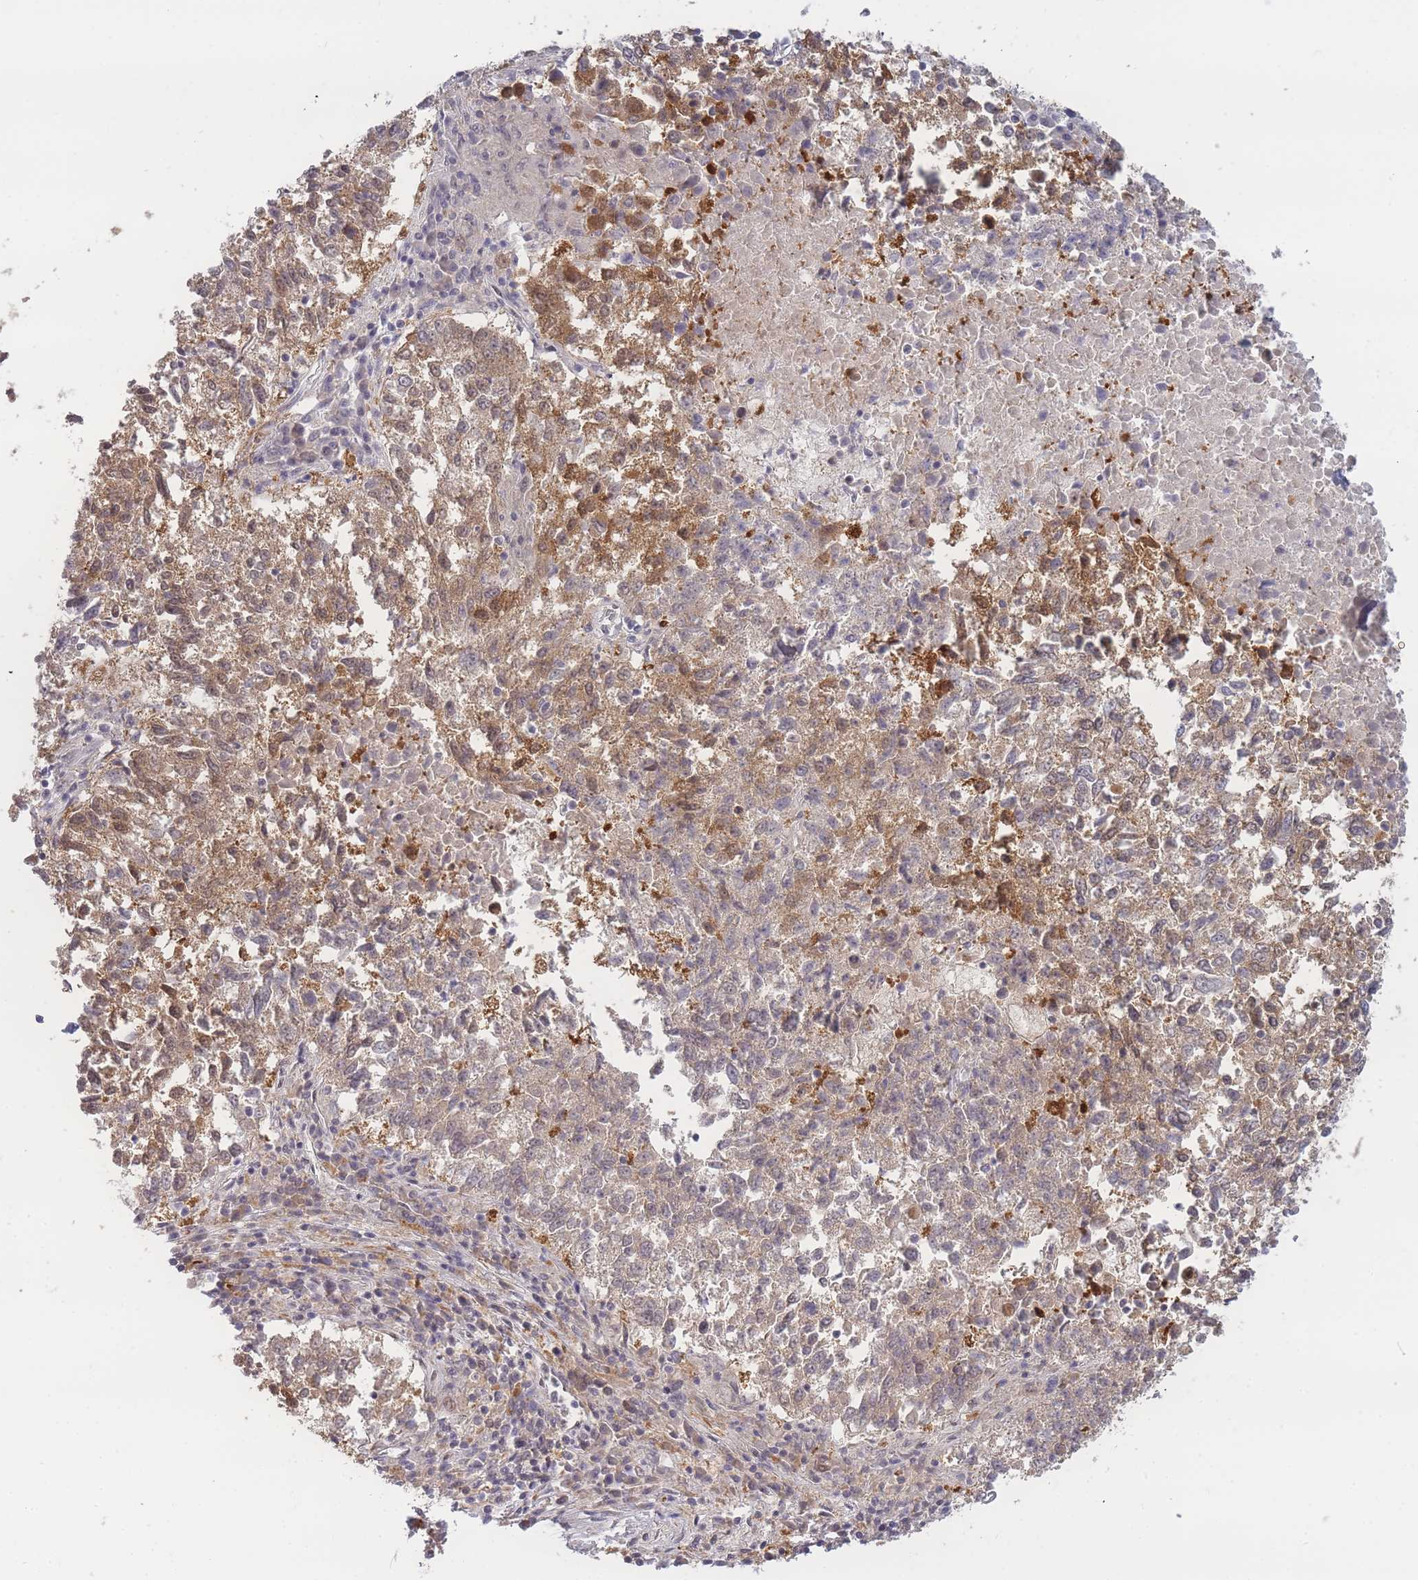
{"staining": {"intensity": "moderate", "quantity": ">75%", "location": "cytoplasmic/membranous"}, "tissue": "lung cancer", "cell_type": "Tumor cells", "image_type": "cancer", "snomed": [{"axis": "morphology", "description": "Squamous cell carcinoma, NOS"}, {"axis": "topography", "description": "Lung"}], "caption": "Immunohistochemical staining of human lung cancer (squamous cell carcinoma) exhibits moderate cytoplasmic/membranous protein positivity in approximately >75% of tumor cells.", "gene": "DEAF1", "patient": {"sex": "male", "age": 73}}